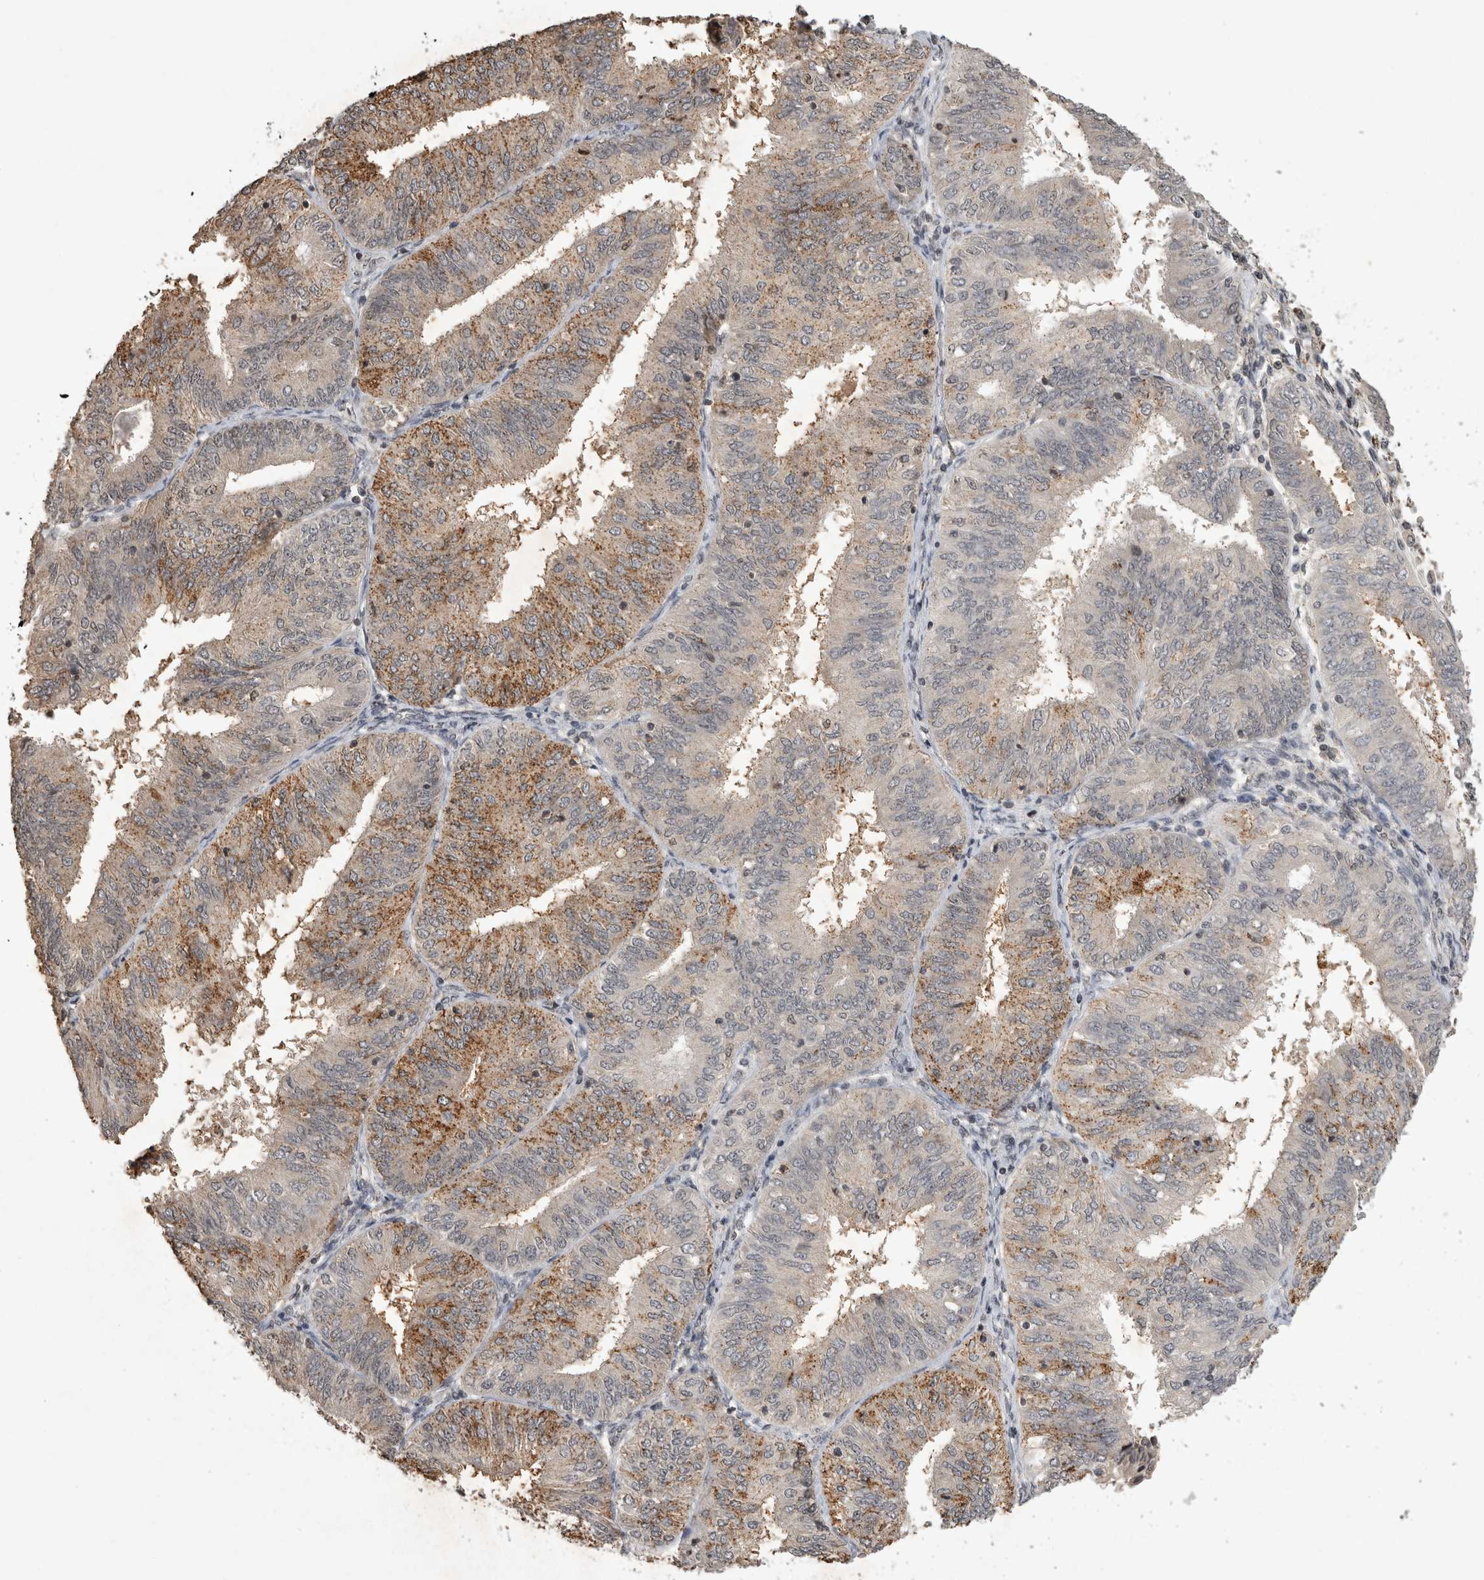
{"staining": {"intensity": "moderate", "quantity": "25%-75%", "location": "cytoplasmic/membranous"}, "tissue": "endometrial cancer", "cell_type": "Tumor cells", "image_type": "cancer", "snomed": [{"axis": "morphology", "description": "Adenocarcinoma, NOS"}, {"axis": "topography", "description": "Endometrium"}], "caption": "Immunohistochemical staining of endometrial cancer (adenocarcinoma) displays moderate cytoplasmic/membranous protein expression in about 25%-75% of tumor cells. Using DAB (brown) and hematoxylin (blue) stains, captured at high magnification using brightfield microscopy.", "gene": "HRK", "patient": {"sex": "female", "age": 58}}